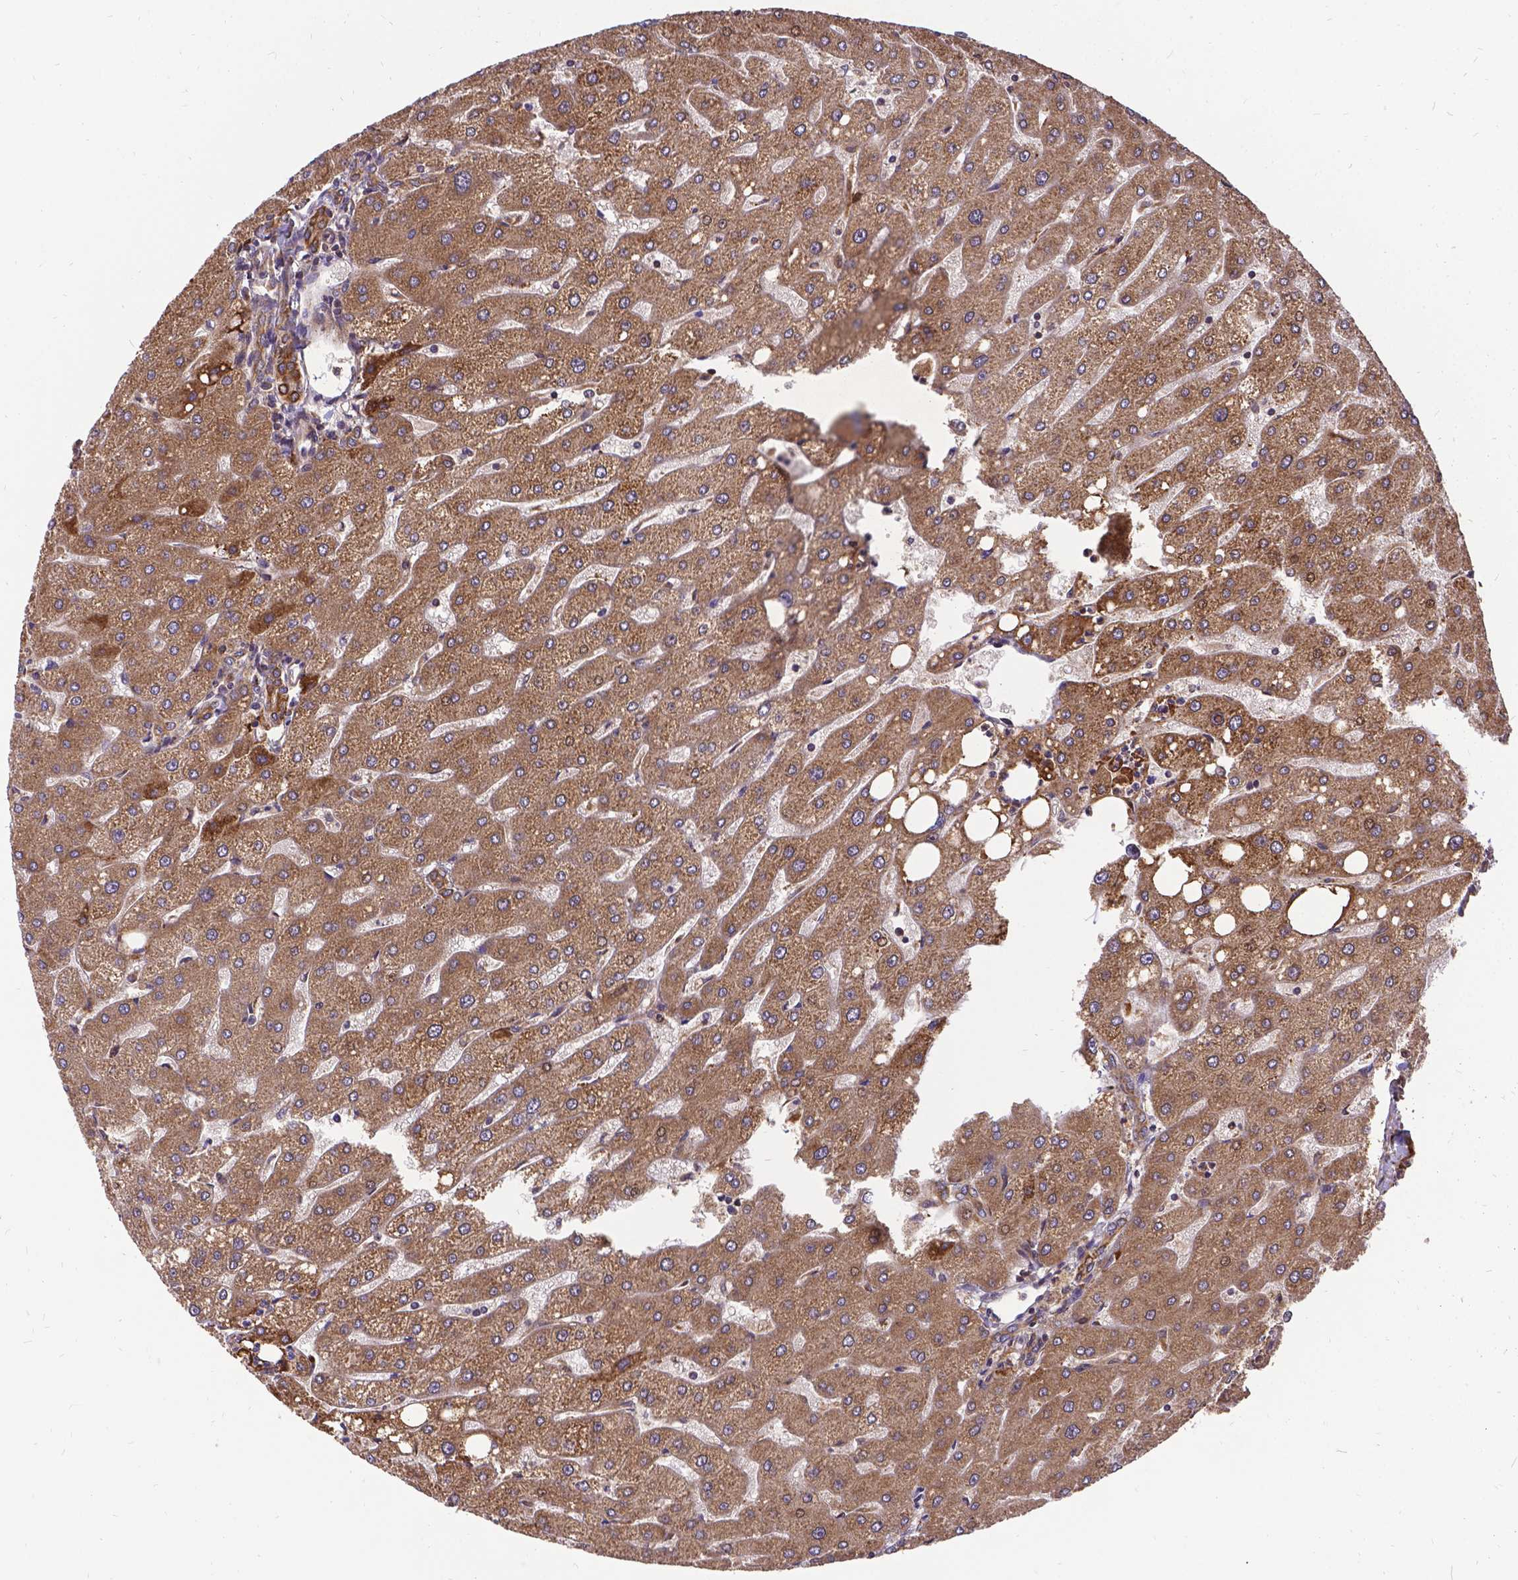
{"staining": {"intensity": "moderate", "quantity": ">75%", "location": "cytoplasmic/membranous"}, "tissue": "liver", "cell_type": "Cholangiocytes", "image_type": "normal", "snomed": [{"axis": "morphology", "description": "Normal tissue, NOS"}, {"axis": "topography", "description": "Liver"}], "caption": "High-power microscopy captured an immunohistochemistry micrograph of benign liver, revealing moderate cytoplasmic/membranous expression in approximately >75% of cholangiocytes.", "gene": "DENND6A", "patient": {"sex": "male", "age": 67}}